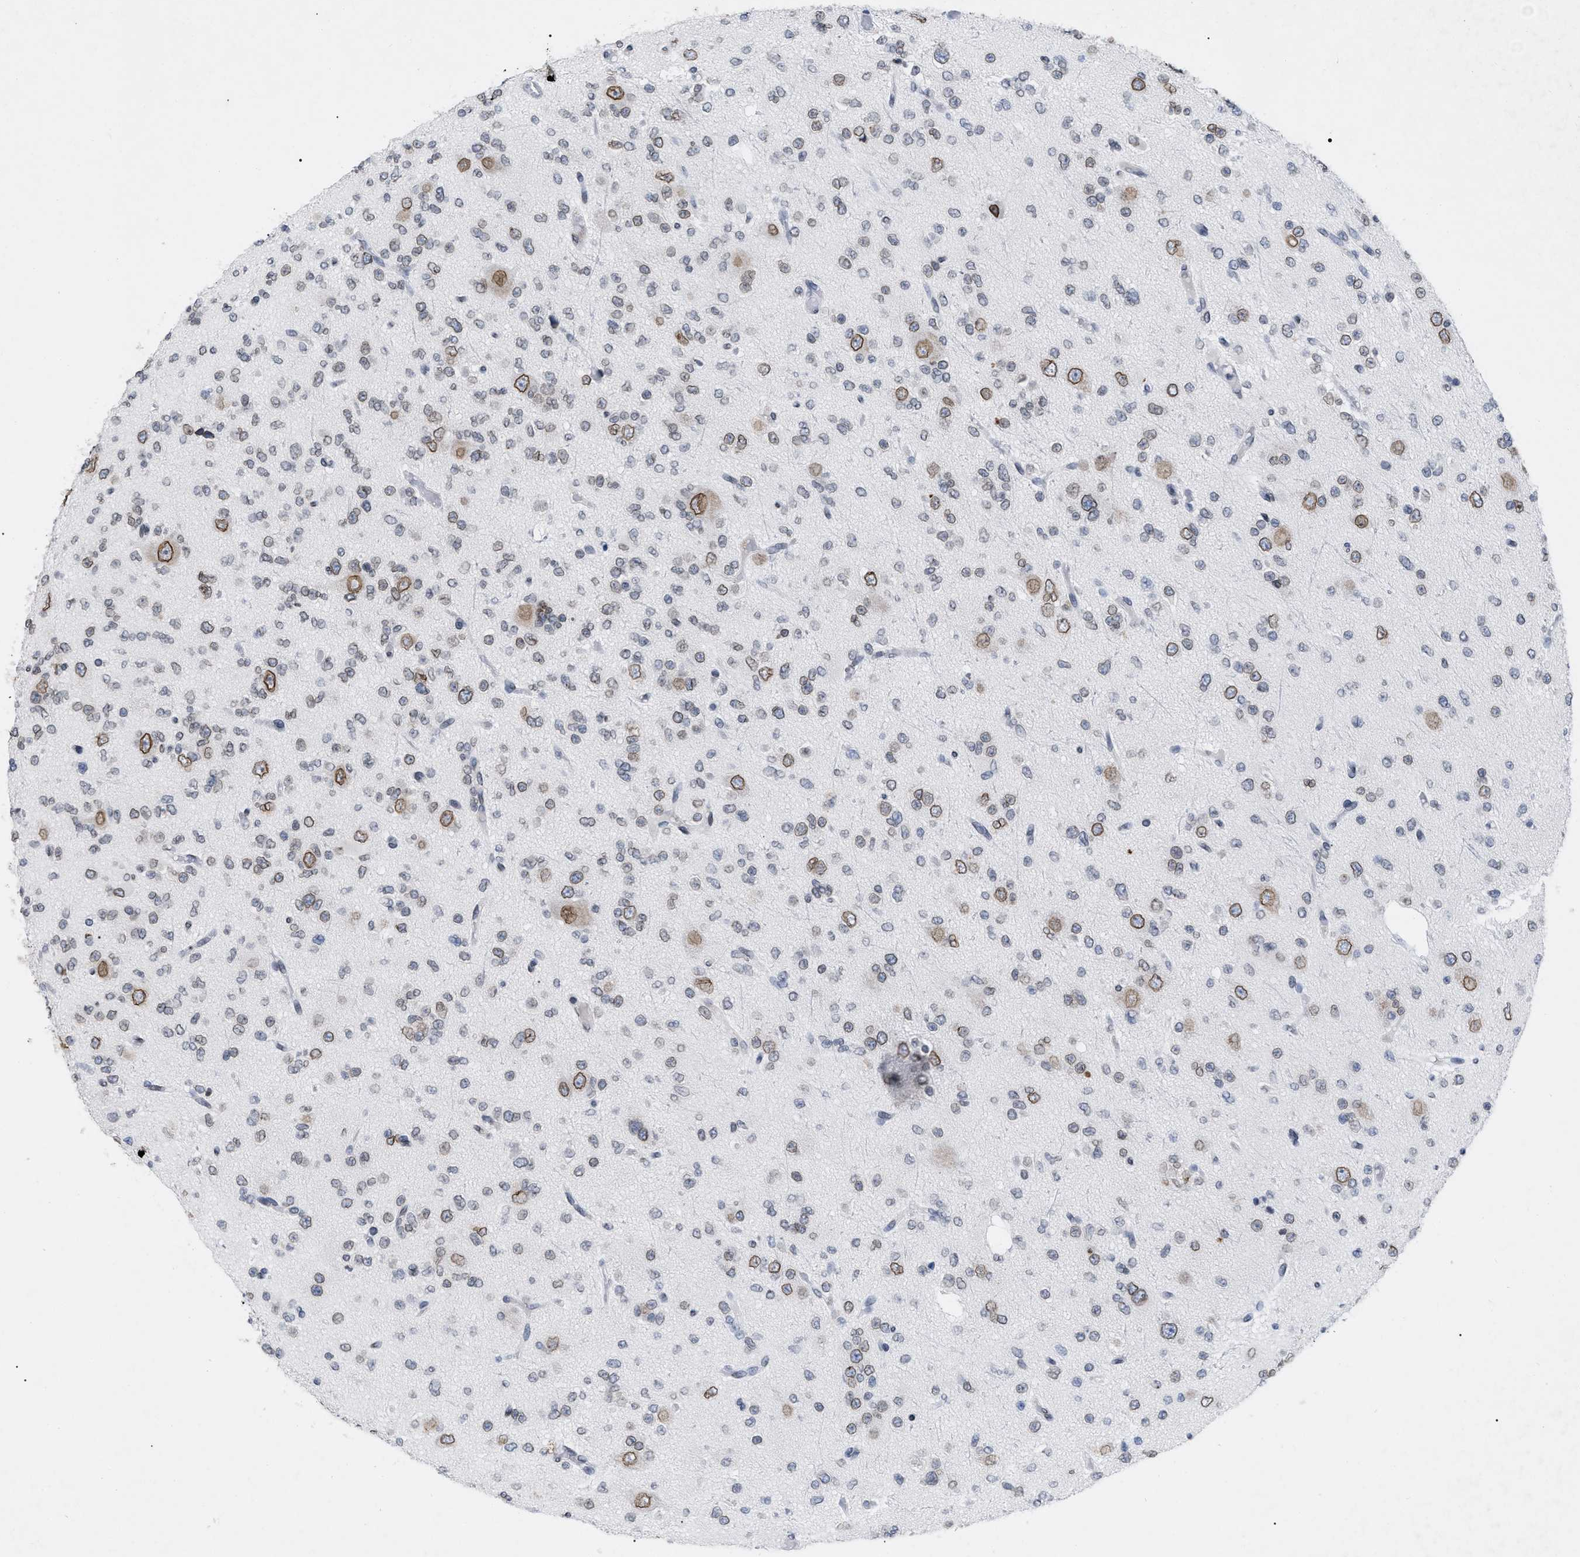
{"staining": {"intensity": "moderate", "quantity": "25%-75%", "location": "cytoplasmic/membranous,nuclear"}, "tissue": "glioma", "cell_type": "Tumor cells", "image_type": "cancer", "snomed": [{"axis": "morphology", "description": "Glioma, malignant, Low grade"}, {"axis": "topography", "description": "Brain"}], "caption": "A histopathology image of glioma stained for a protein demonstrates moderate cytoplasmic/membranous and nuclear brown staining in tumor cells.", "gene": "TPR", "patient": {"sex": "male", "age": 38}}